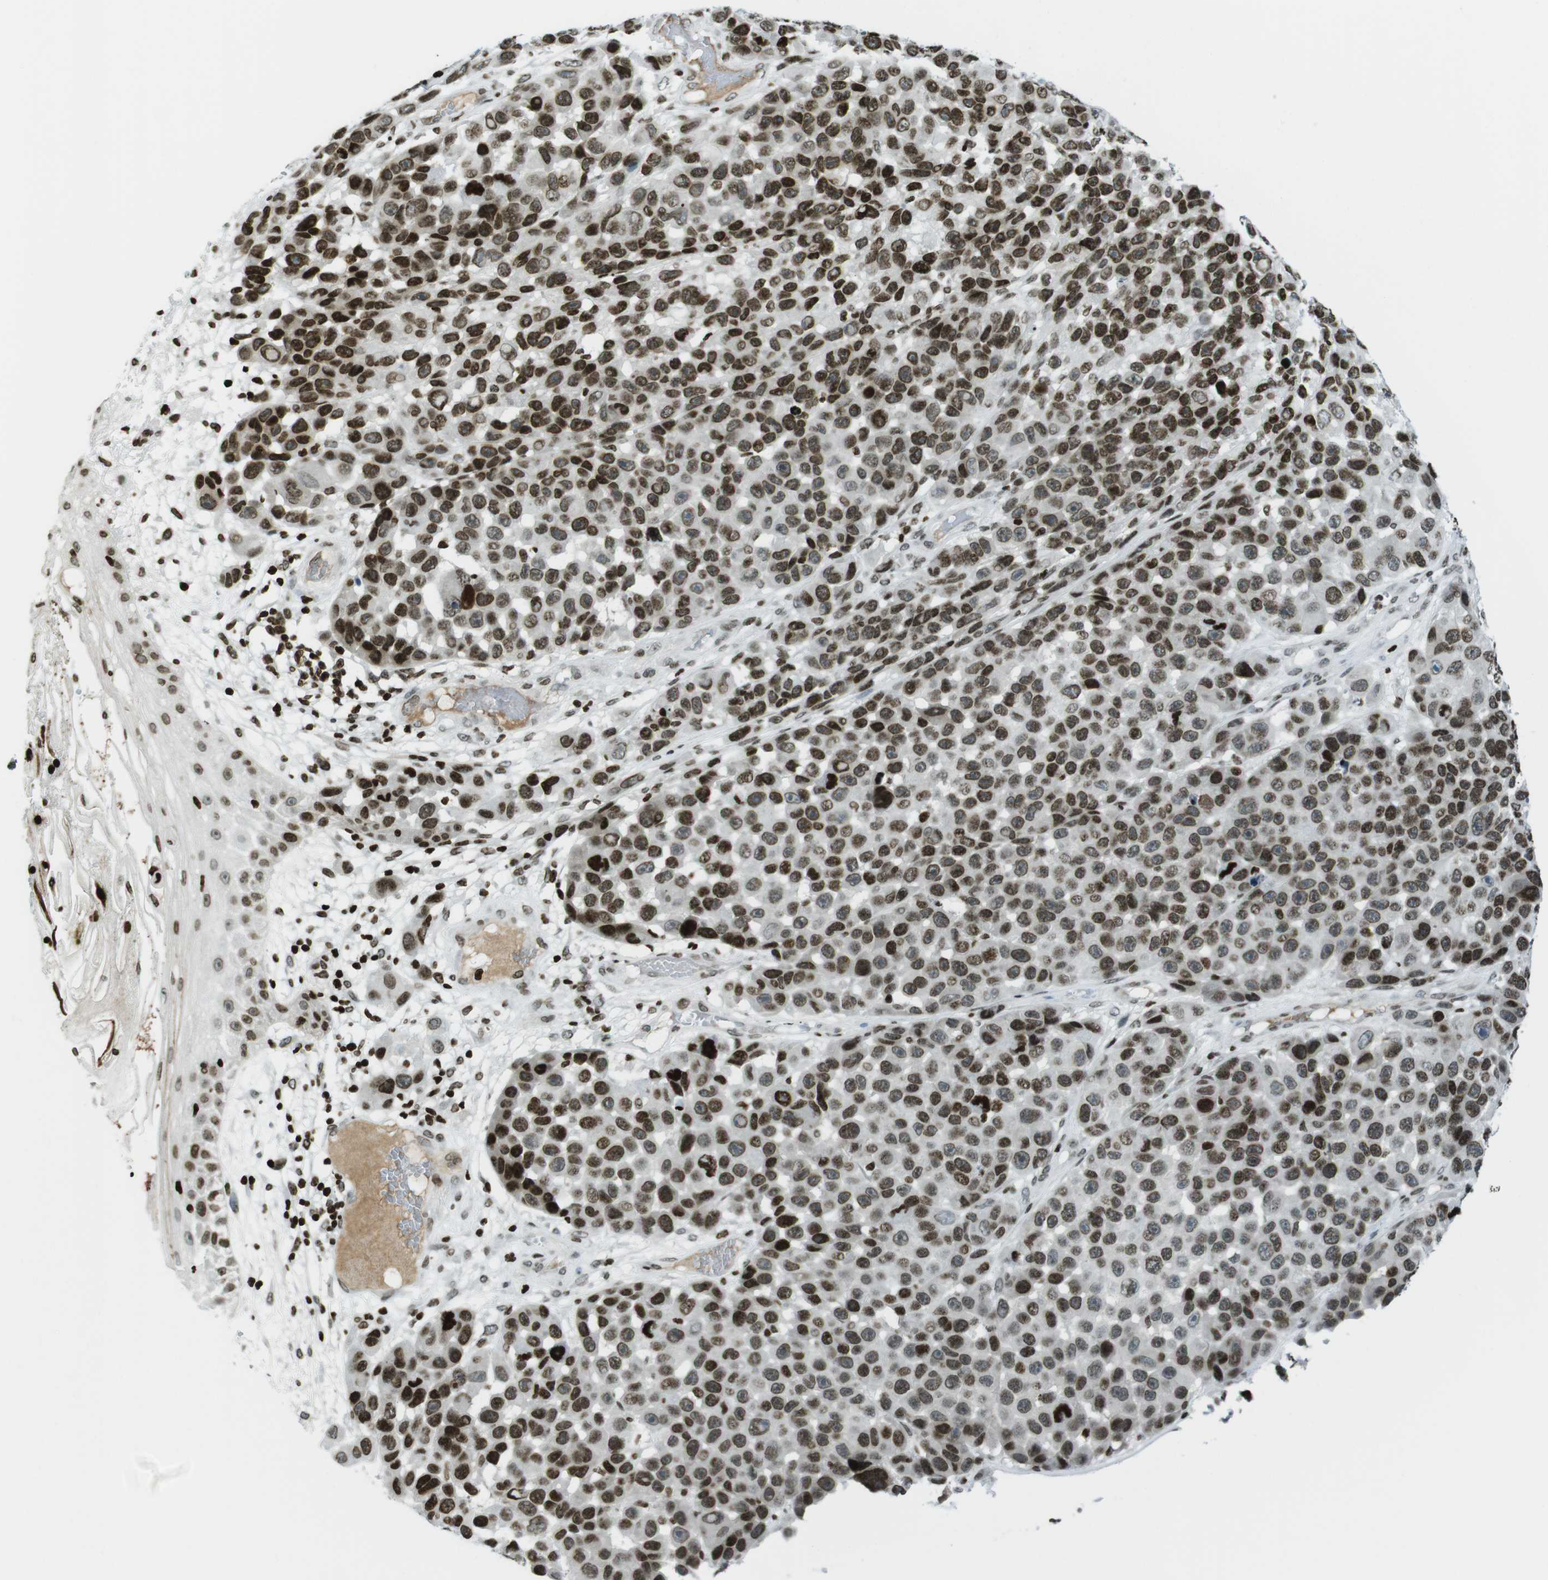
{"staining": {"intensity": "strong", "quantity": ">75%", "location": "nuclear"}, "tissue": "melanoma", "cell_type": "Tumor cells", "image_type": "cancer", "snomed": [{"axis": "morphology", "description": "Malignant melanoma, NOS"}, {"axis": "topography", "description": "Skin"}], "caption": "Malignant melanoma tissue exhibits strong nuclear positivity in about >75% of tumor cells", "gene": "H2AC8", "patient": {"sex": "male", "age": 53}}